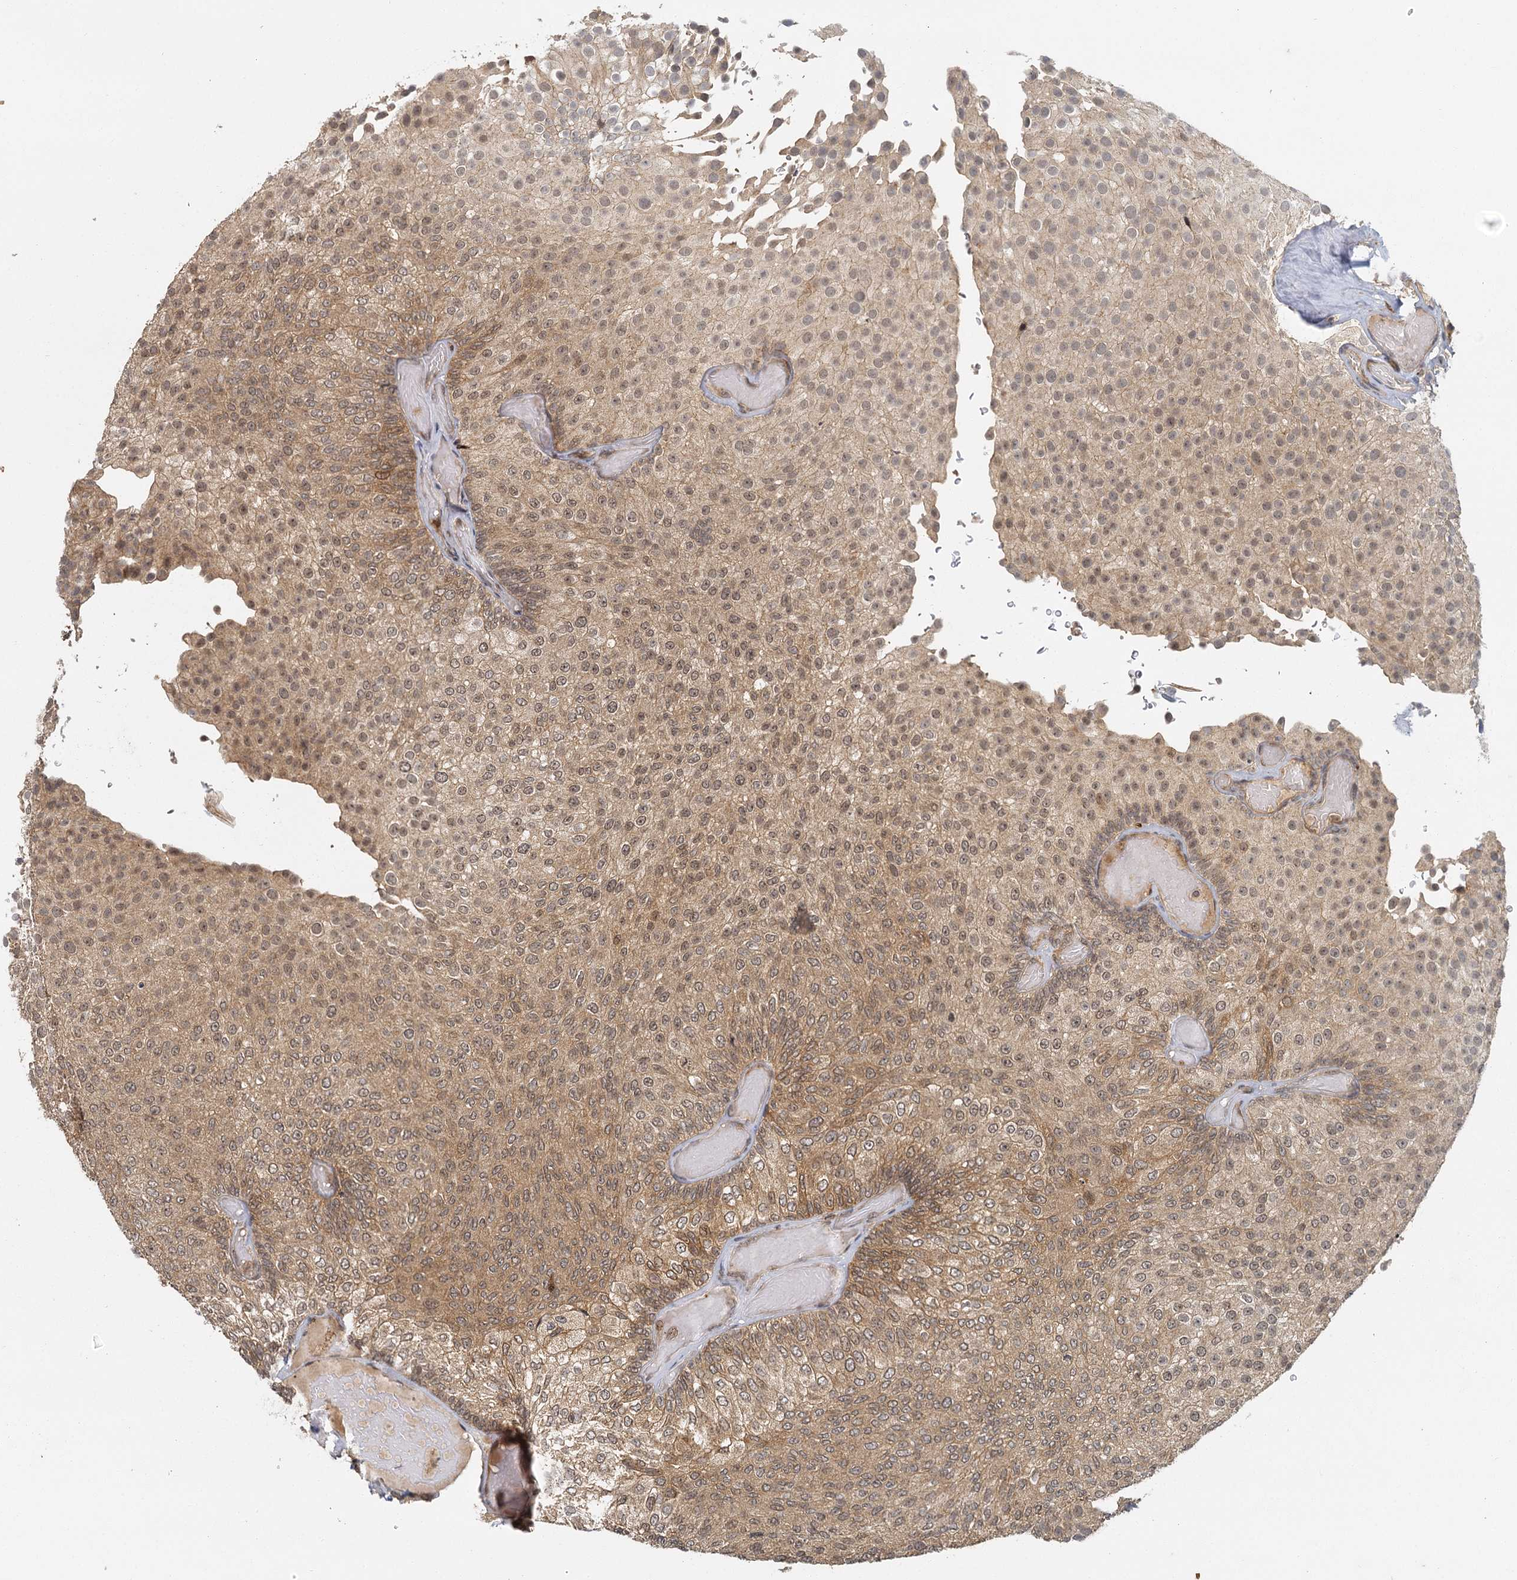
{"staining": {"intensity": "moderate", "quantity": ">75%", "location": "cytoplasmic/membranous,nuclear"}, "tissue": "urothelial cancer", "cell_type": "Tumor cells", "image_type": "cancer", "snomed": [{"axis": "morphology", "description": "Urothelial carcinoma, Low grade"}, {"axis": "topography", "description": "Urinary bladder"}], "caption": "Immunohistochemistry image of urothelial cancer stained for a protein (brown), which demonstrates medium levels of moderate cytoplasmic/membranous and nuclear positivity in approximately >75% of tumor cells.", "gene": "ZNF549", "patient": {"sex": "male", "age": 78}}